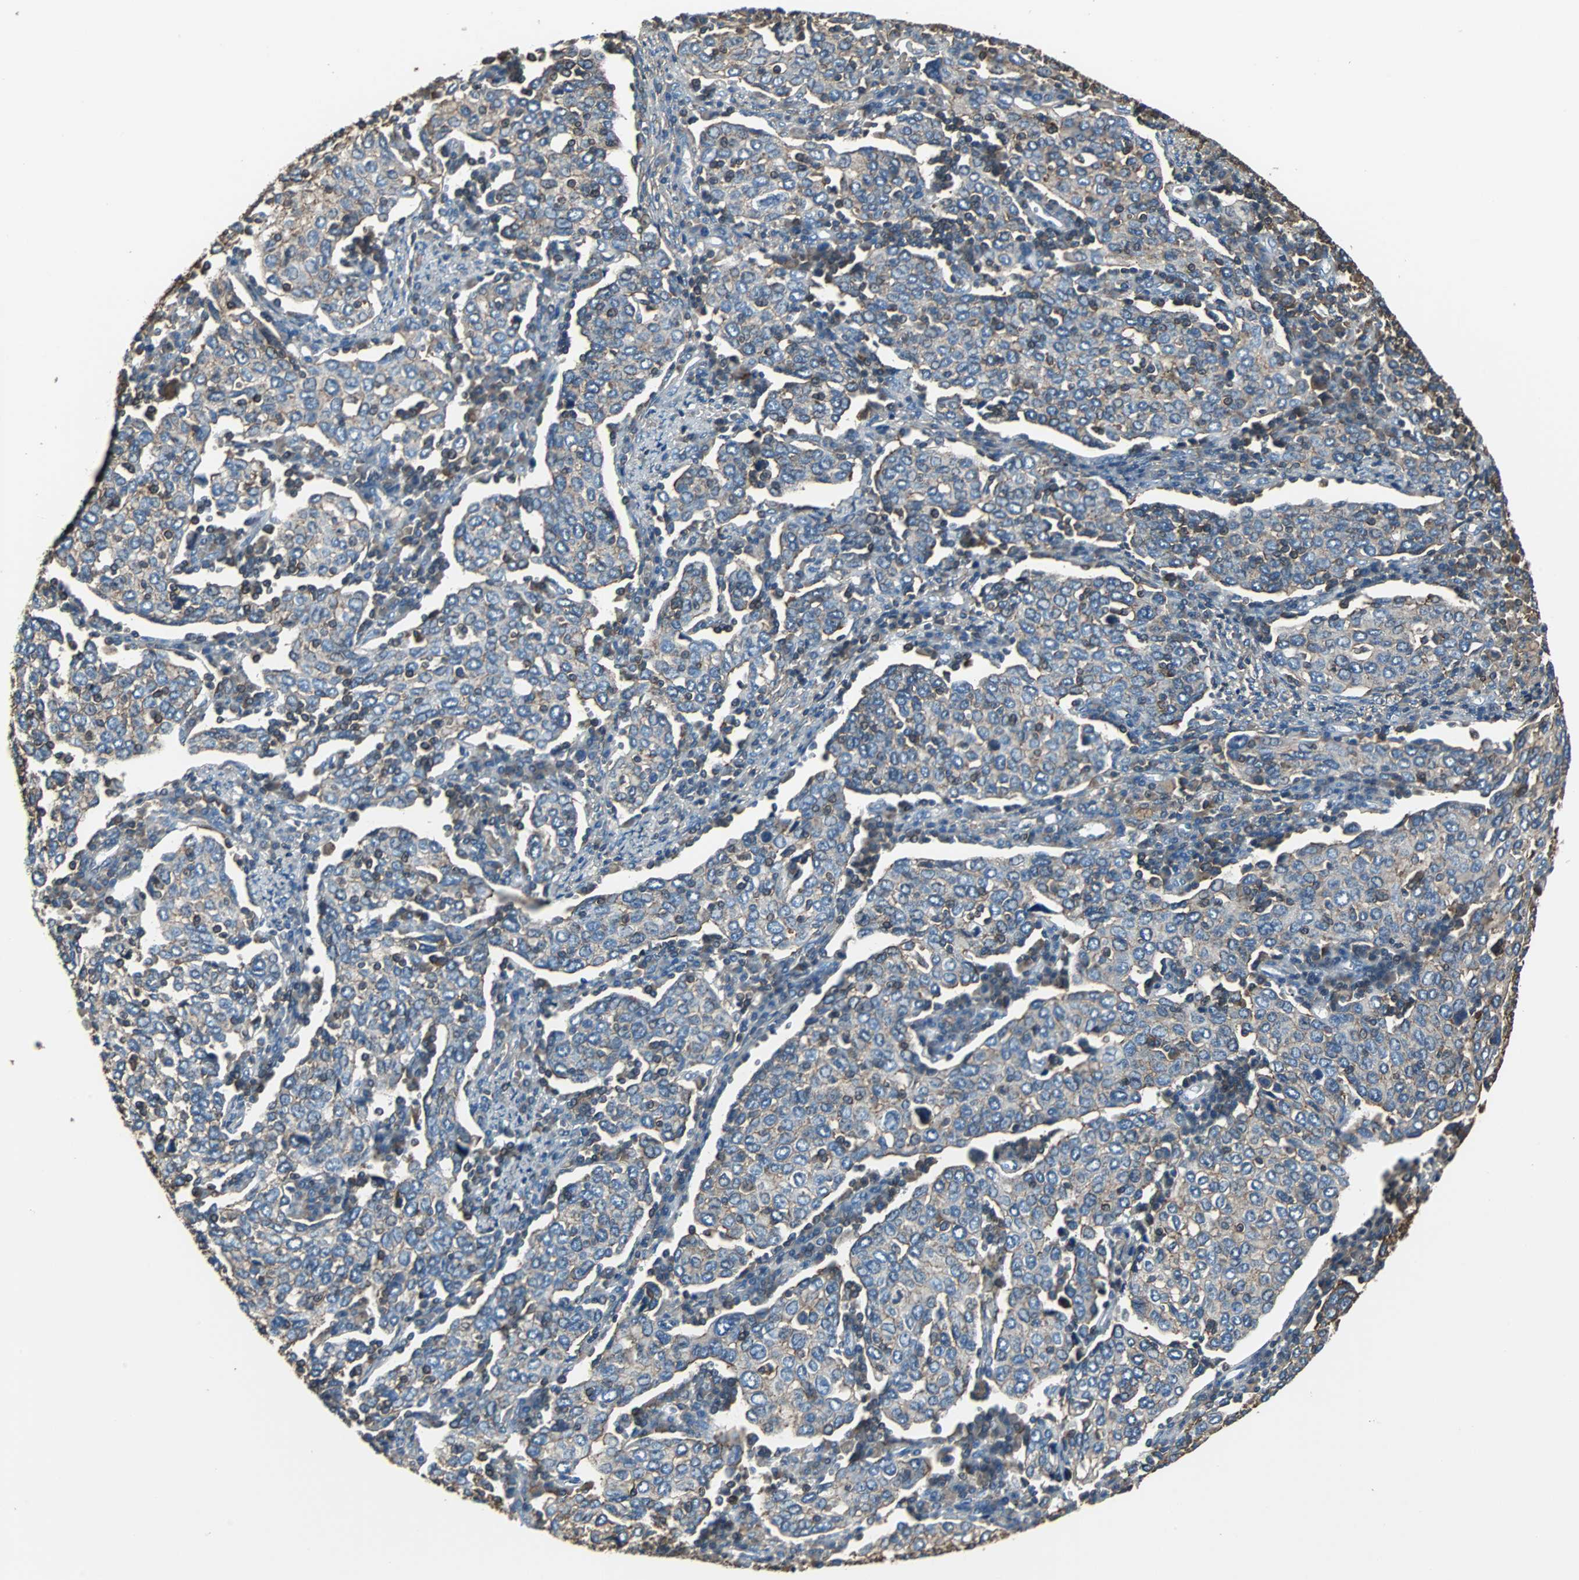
{"staining": {"intensity": "weak", "quantity": "25%-75%", "location": "cytoplasmic/membranous"}, "tissue": "cervical cancer", "cell_type": "Tumor cells", "image_type": "cancer", "snomed": [{"axis": "morphology", "description": "Squamous cell carcinoma, NOS"}, {"axis": "topography", "description": "Cervix"}], "caption": "Brown immunohistochemical staining in human cervical cancer (squamous cell carcinoma) displays weak cytoplasmic/membranous positivity in approximately 25%-75% of tumor cells. (DAB = brown stain, brightfield microscopy at high magnification).", "gene": "ACTN1", "patient": {"sex": "female", "age": 40}}